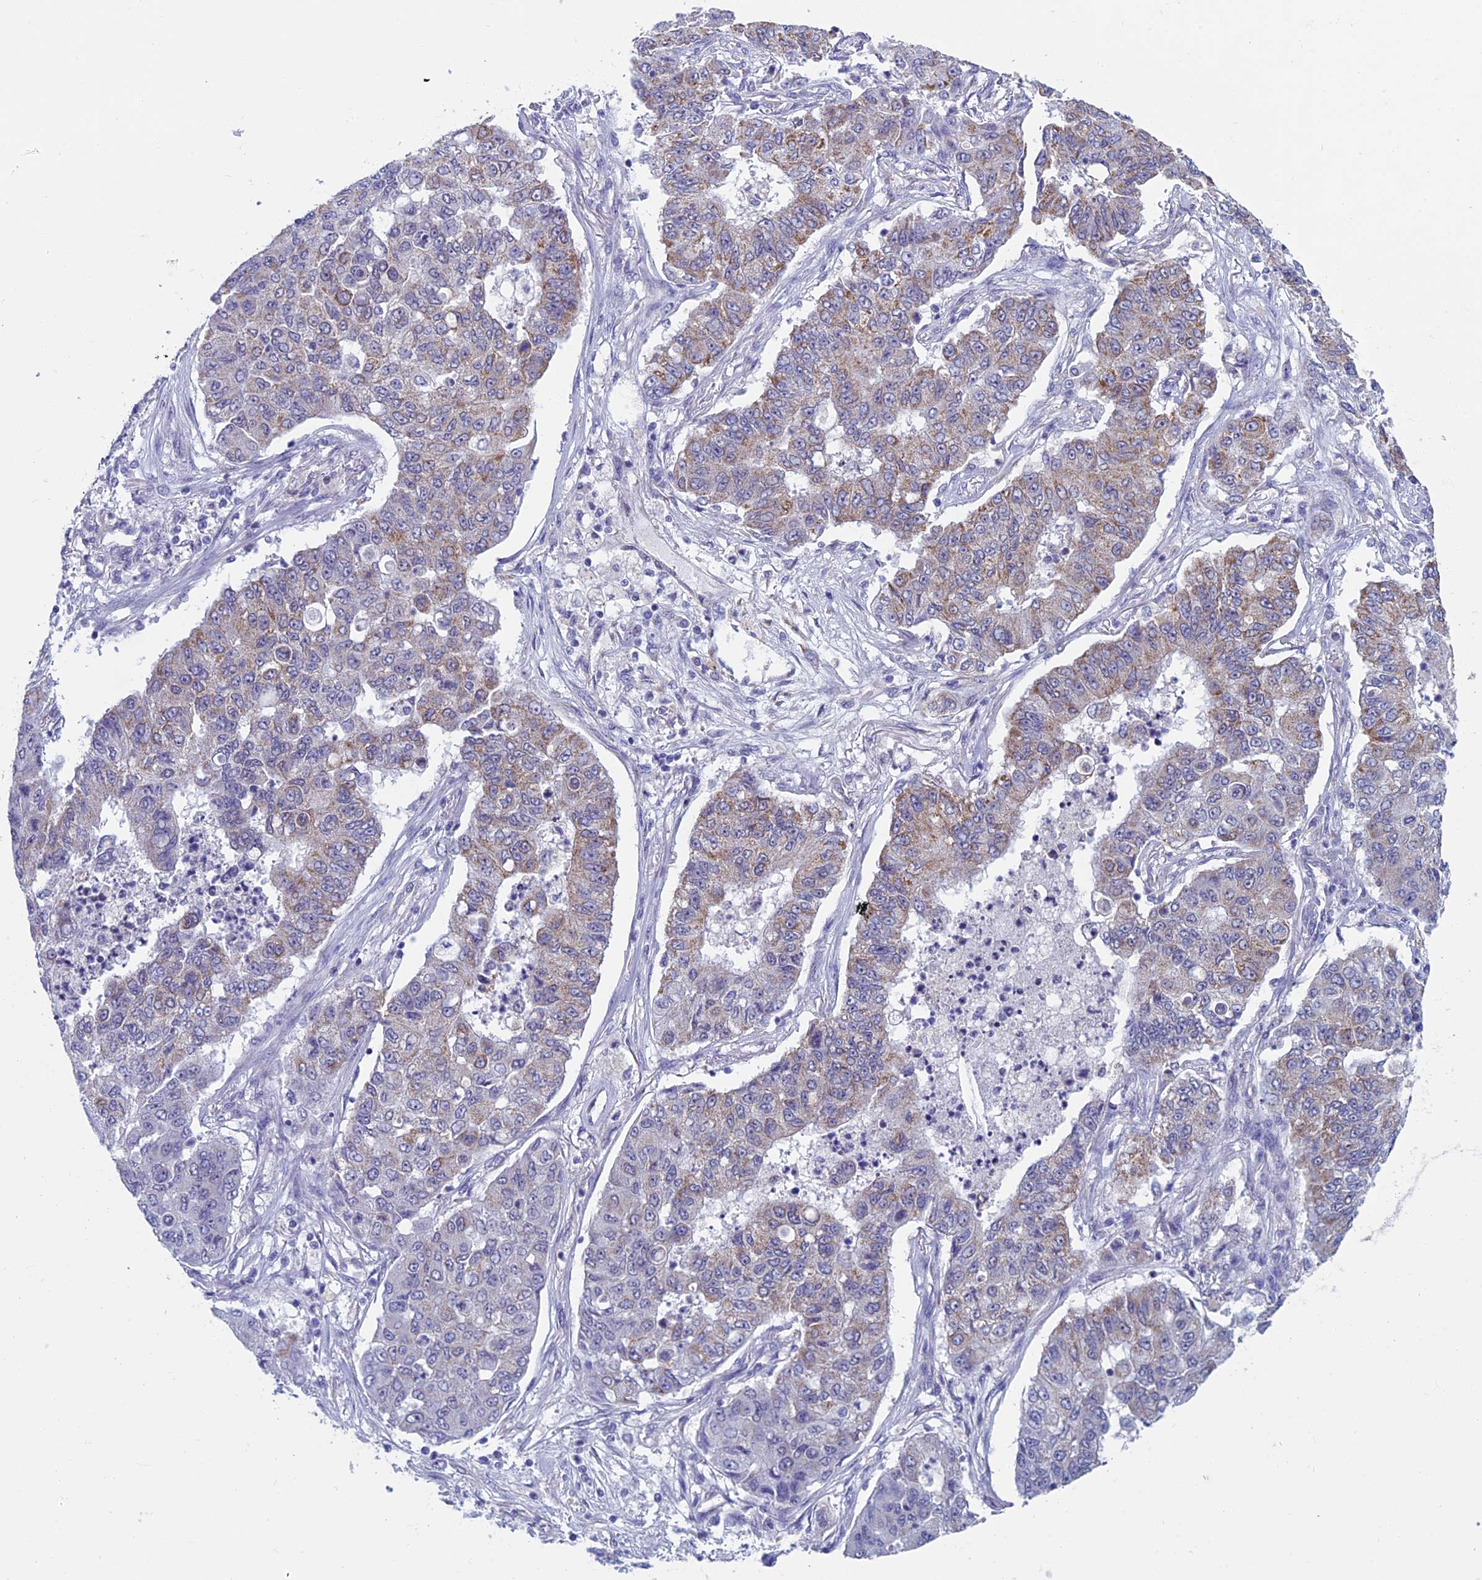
{"staining": {"intensity": "moderate", "quantity": "<25%", "location": "cytoplasmic/membranous"}, "tissue": "lung cancer", "cell_type": "Tumor cells", "image_type": "cancer", "snomed": [{"axis": "morphology", "description": "Squamous cell carcinoma, NOS"}, {"axis": "topography", "description": "Lung"}], "caption": "High-magnification brightfield microscopy of lung squamous cell carcinoma stained with DAB (3,3'-diaminobenzidine) (brown) and counterstained with hematoxylin (blue). tumor cells exhibit moderate cytoplasmic/membranous expression is identified in approximately<25% of cells.", "gene": "MFSD12", "patient": {"sex": "male", "age": 74}}